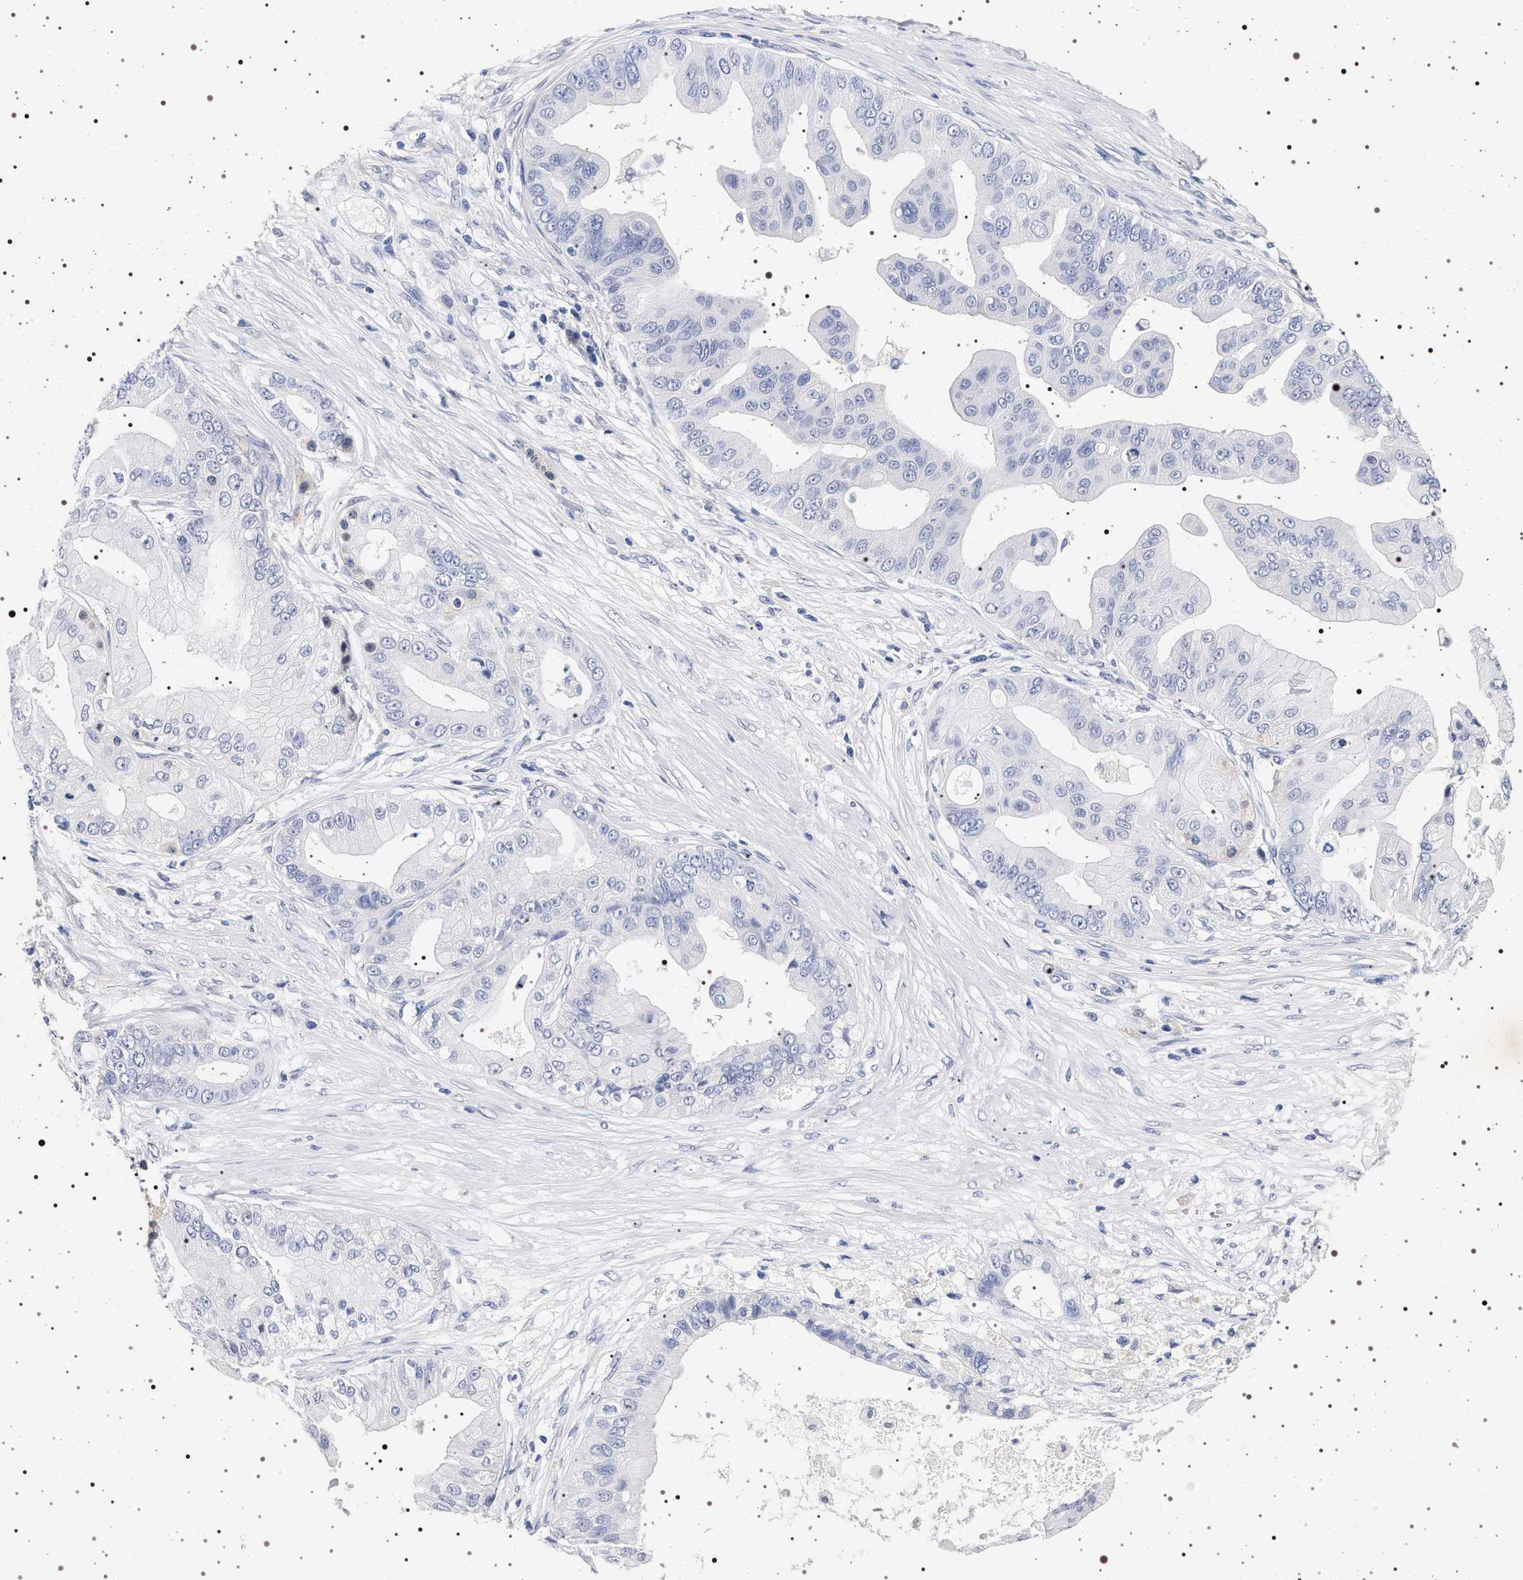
{"staining": {"intensity": "negative", "quantity": "none", "location": "none"}, "tissue": "pancreatic cancer", "cell_type": "Tumor cells", "image_type": "cancer", "snomed": [{"axis": "morphology", "description": "Adenocarcinoma, NOS"}, {"axis": "topography", "description": "Pancreas"}], "caption": "High magnification brightfield microscopy of pancreatic cancer (adenocarcinoma) stained with DAB (3,3'-diaminobenzidine) (brown) and counterstained with hematoxylin (blue): tumor cells show no significant staining.", "gene": "MAPK10", "patient": {"sex": "female", "age": 75}}